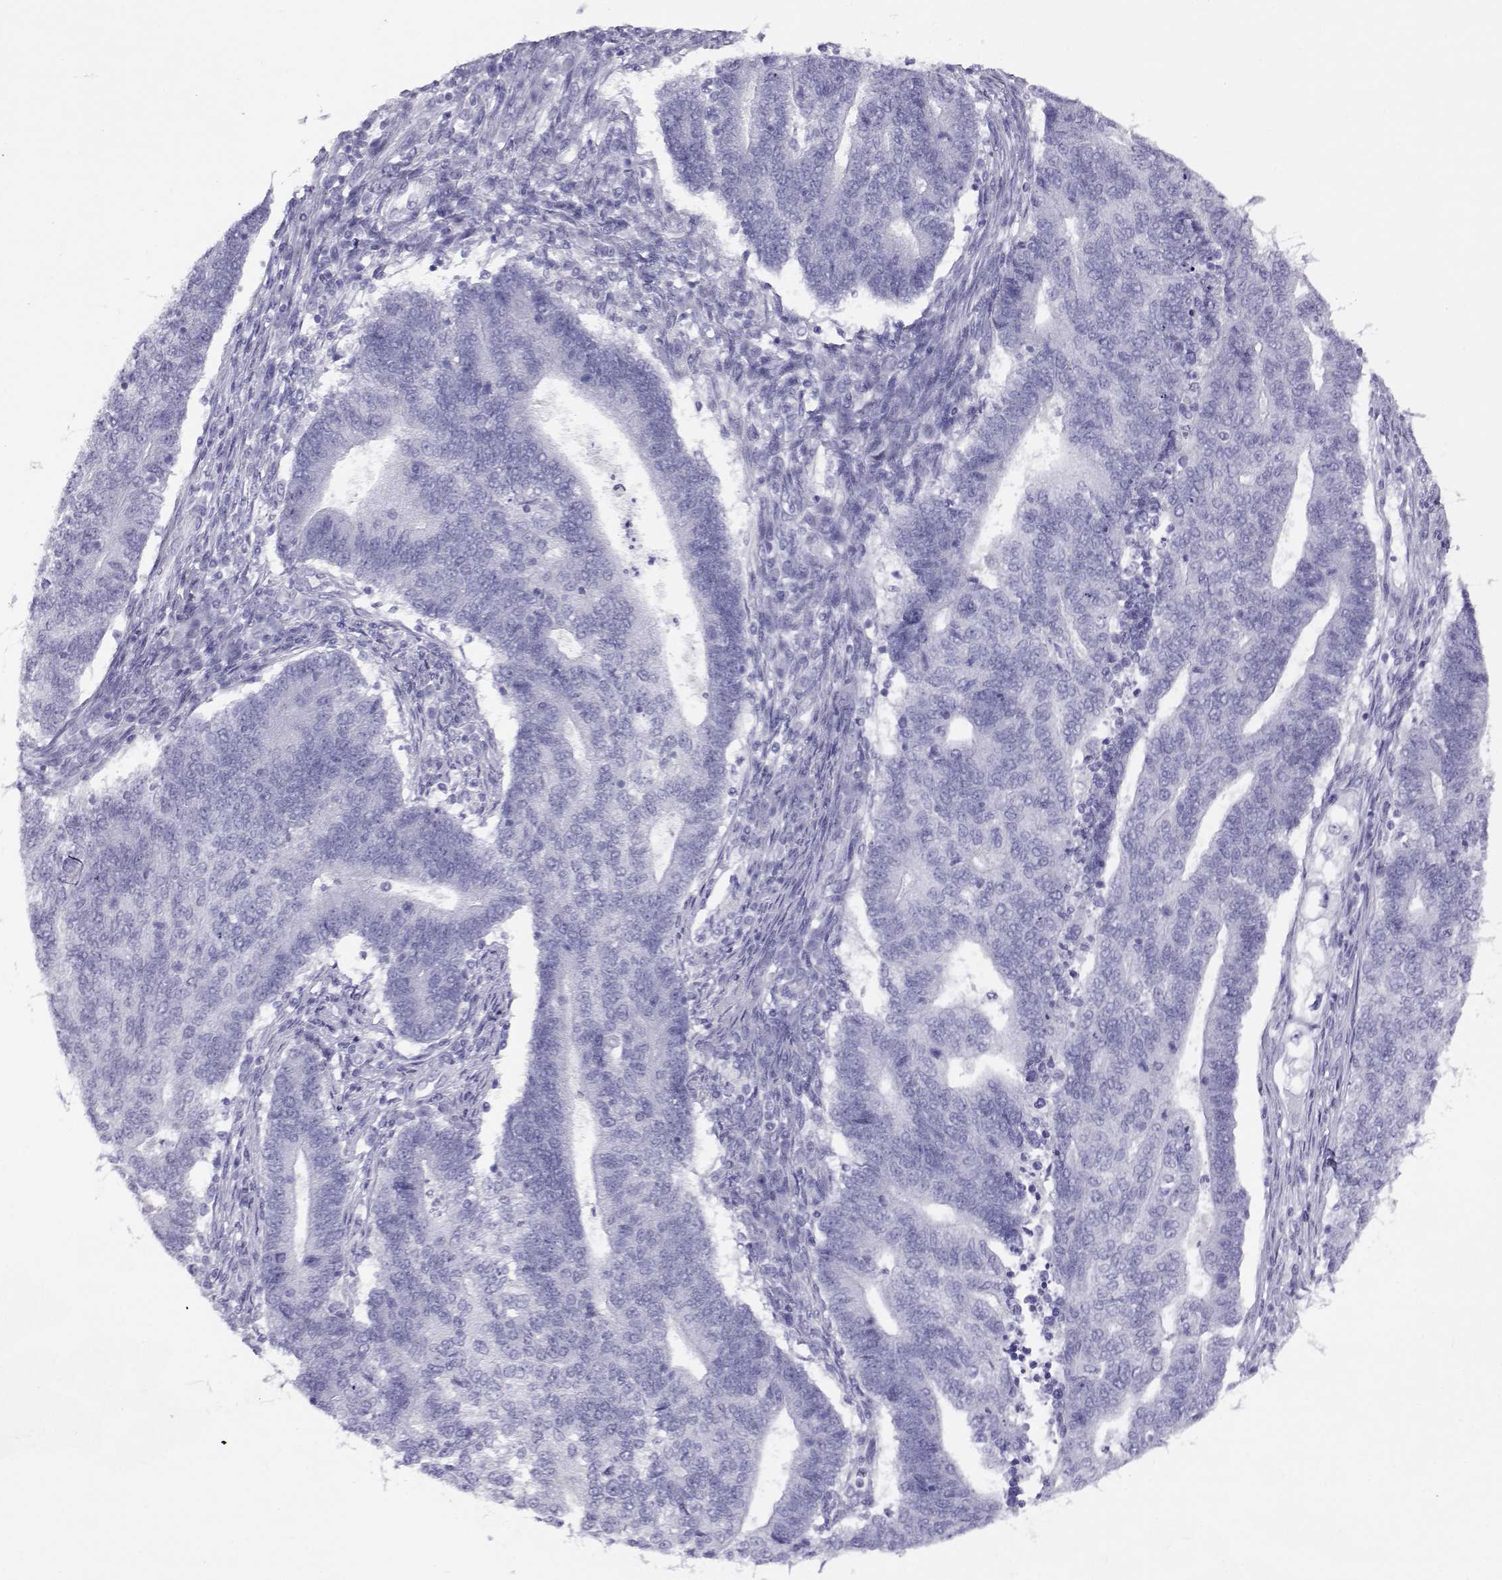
{"staining": {"intensity": "negative", "quantity": "none", "location": "none"}, "tissue": "endometrial cancer", "cell_type": "Tumor cells", "image_type": "cancer", "snomed": [{"axis": "morphology", "description": "Adenocarcinoma, NOS"}, {"axis": "topography", "description": "Uterus"}, {"axis": "topography", "description": "Endometrium"}], "caption": "High magnification brightfield microscopy of endometrial cancer (adenocarcinoma) stained with DAB (3,3'-diaminobenzidine) (brown) and counterstained with hematoxylin (blue): tumor cells show no significant staining.", "gene": "RHOXF2", "patient": {"sex": "female", "age": 54}}